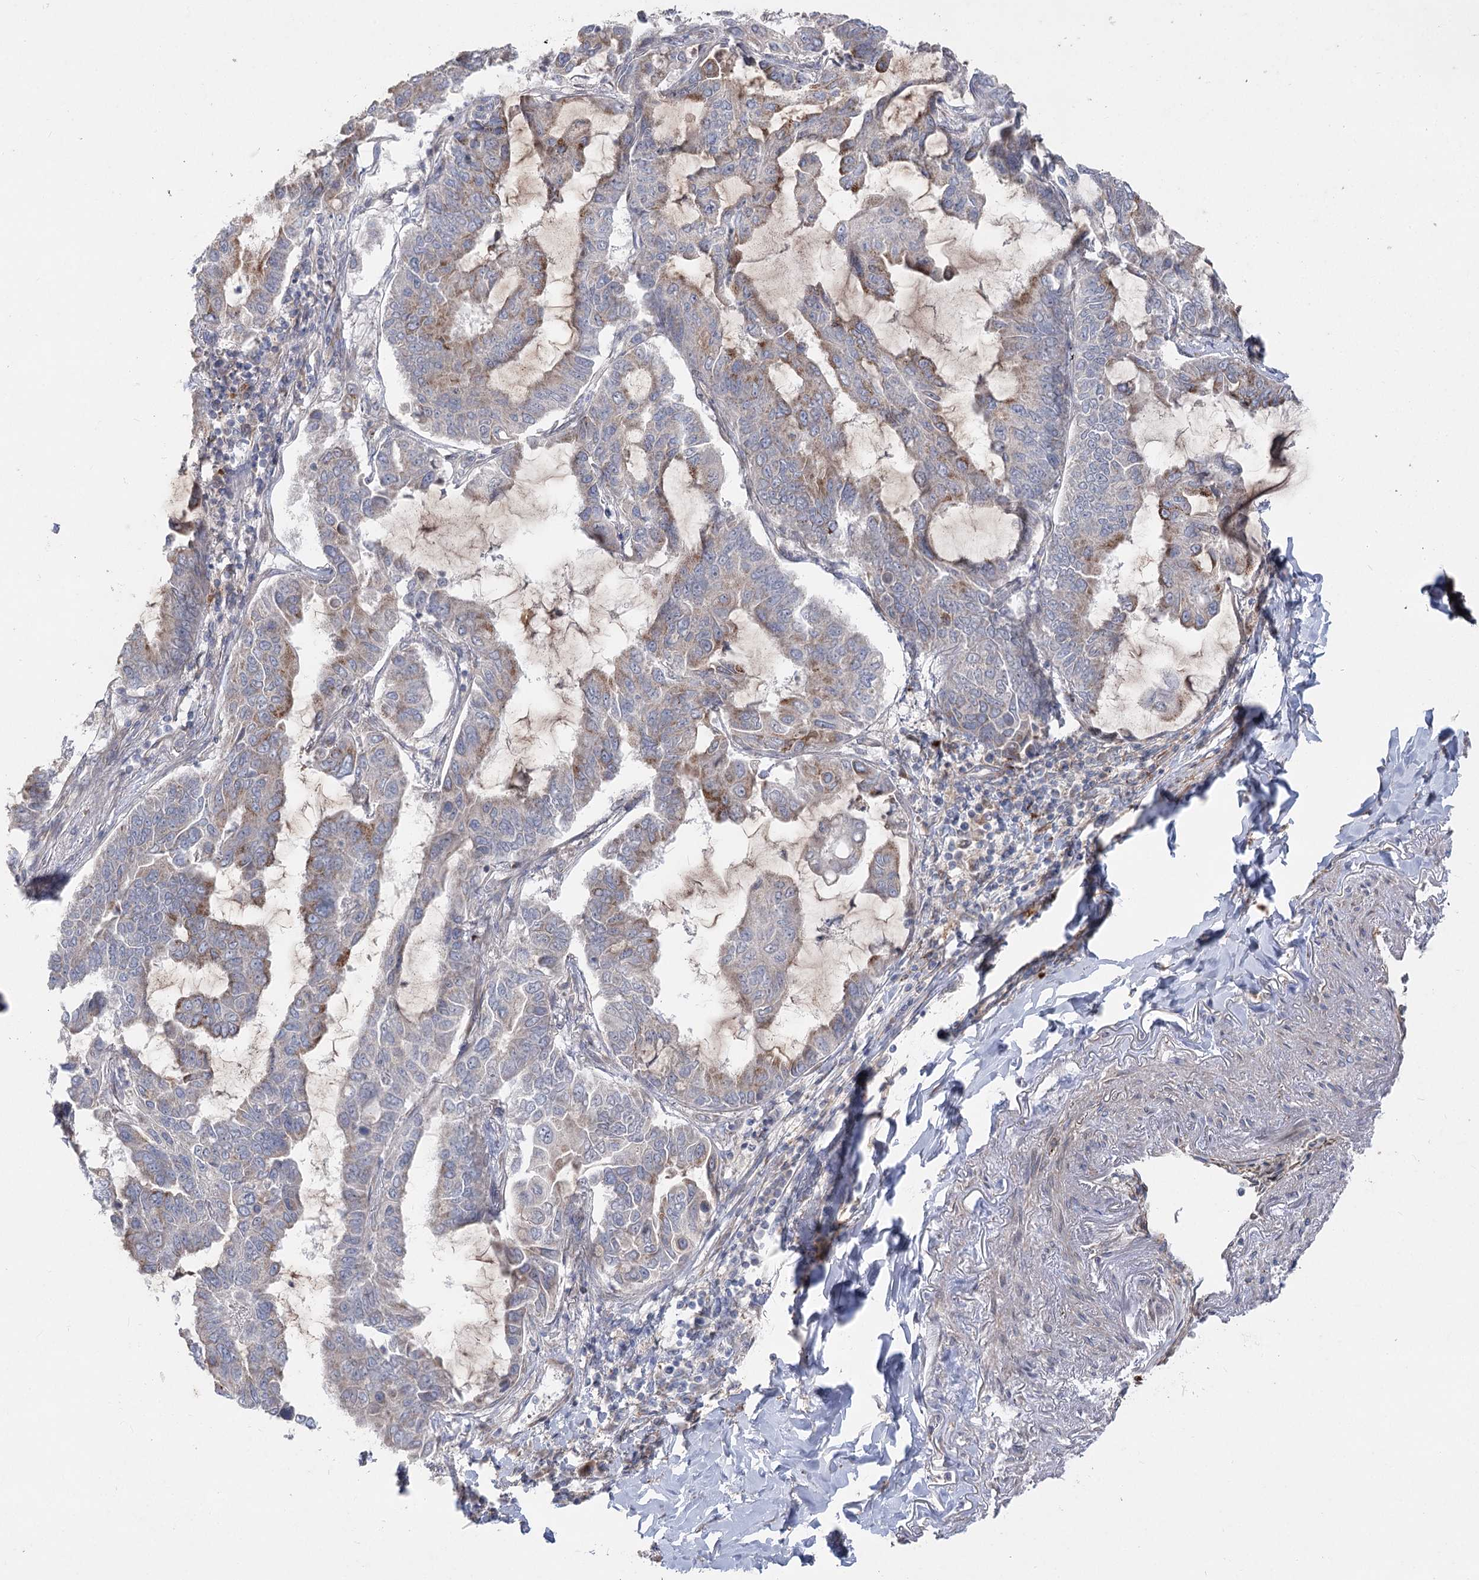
{"staining": {"intensity": "moderate", "quantity": "<25%", "location": "cytoplasmic/membranous"}, "tissue": "lung cancer", "cell_type": "Tumor cells", "image_type": "cancer", "snomed": [{"axis": "morphology", "description": "Adenocarcinoma, NOS"}, {"axis": "topography", "description": "Lung"}], "caption": "Immunohistochemical staining of human adenocarcinoma (lung) shows low levels of moderate cytoplasmic/membranous protein positivity in approximately <25% of tumor cells.", "gene": "SH3BP5L", "patient": {"sex": "male", "age": 64}}